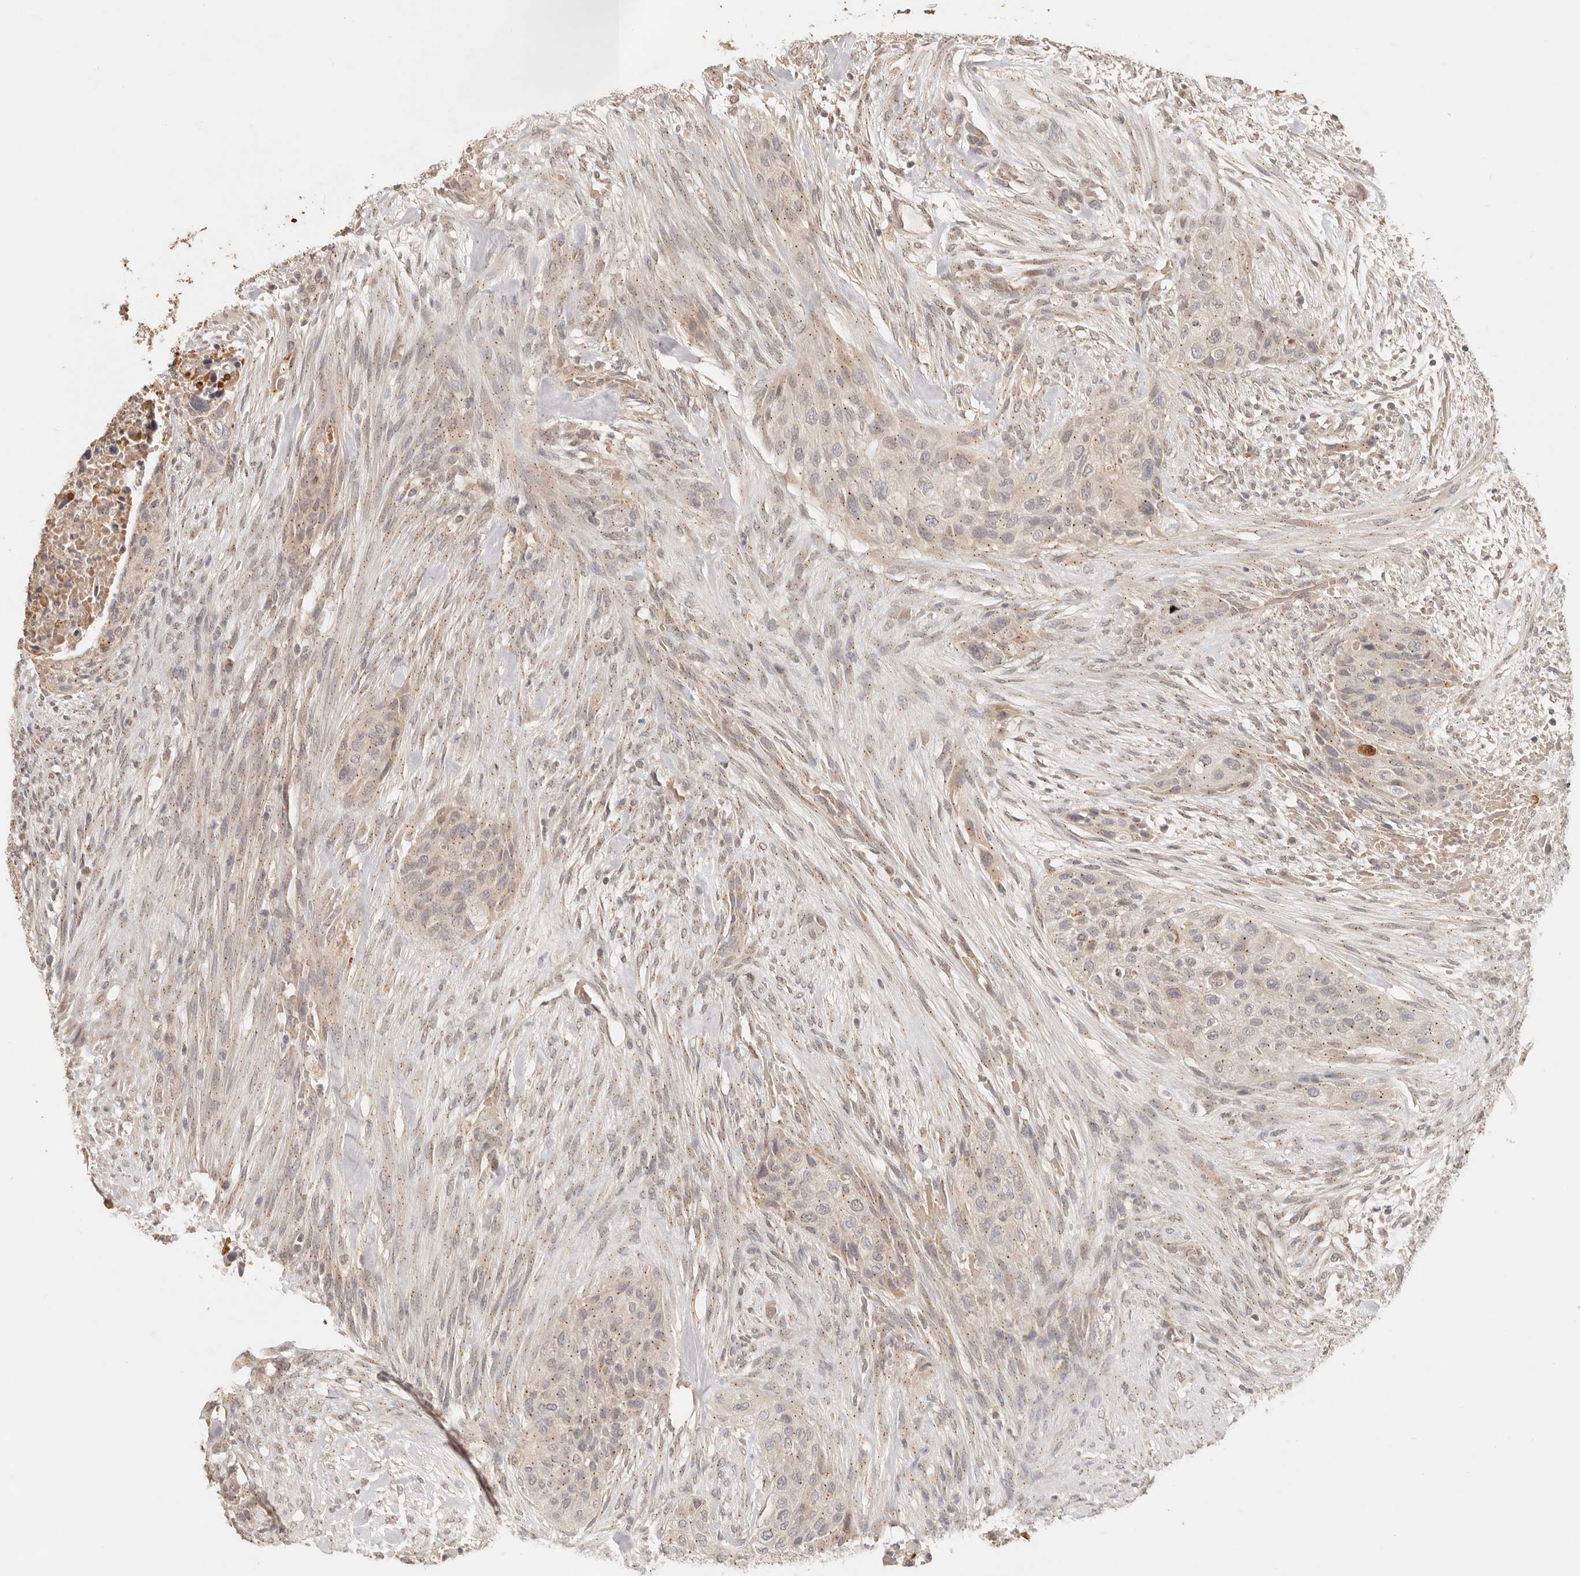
{"staining": {"intensity": "weak", "quantity": "25%-75%", "location": "cytoplasmic/membranous"}, "tissue": "urothelial cancer", "cell_type": "Tumor cells", "image_type": "cancer", "snomed": [{"axis": "morphology", "description": "Urothelial carcinoma, High grade"}, {"axis": "topography", "description": "Urinary bladder"}], "caption": "There is low levels of weak cytoplasmic/membranous expression in tumor cells of urothelial carcinoma (high-grade), as demonstrated by immunohistochemical staining (brown color).", "gene": "LMO4", "patient": {"sex": "male", "age": 35}}